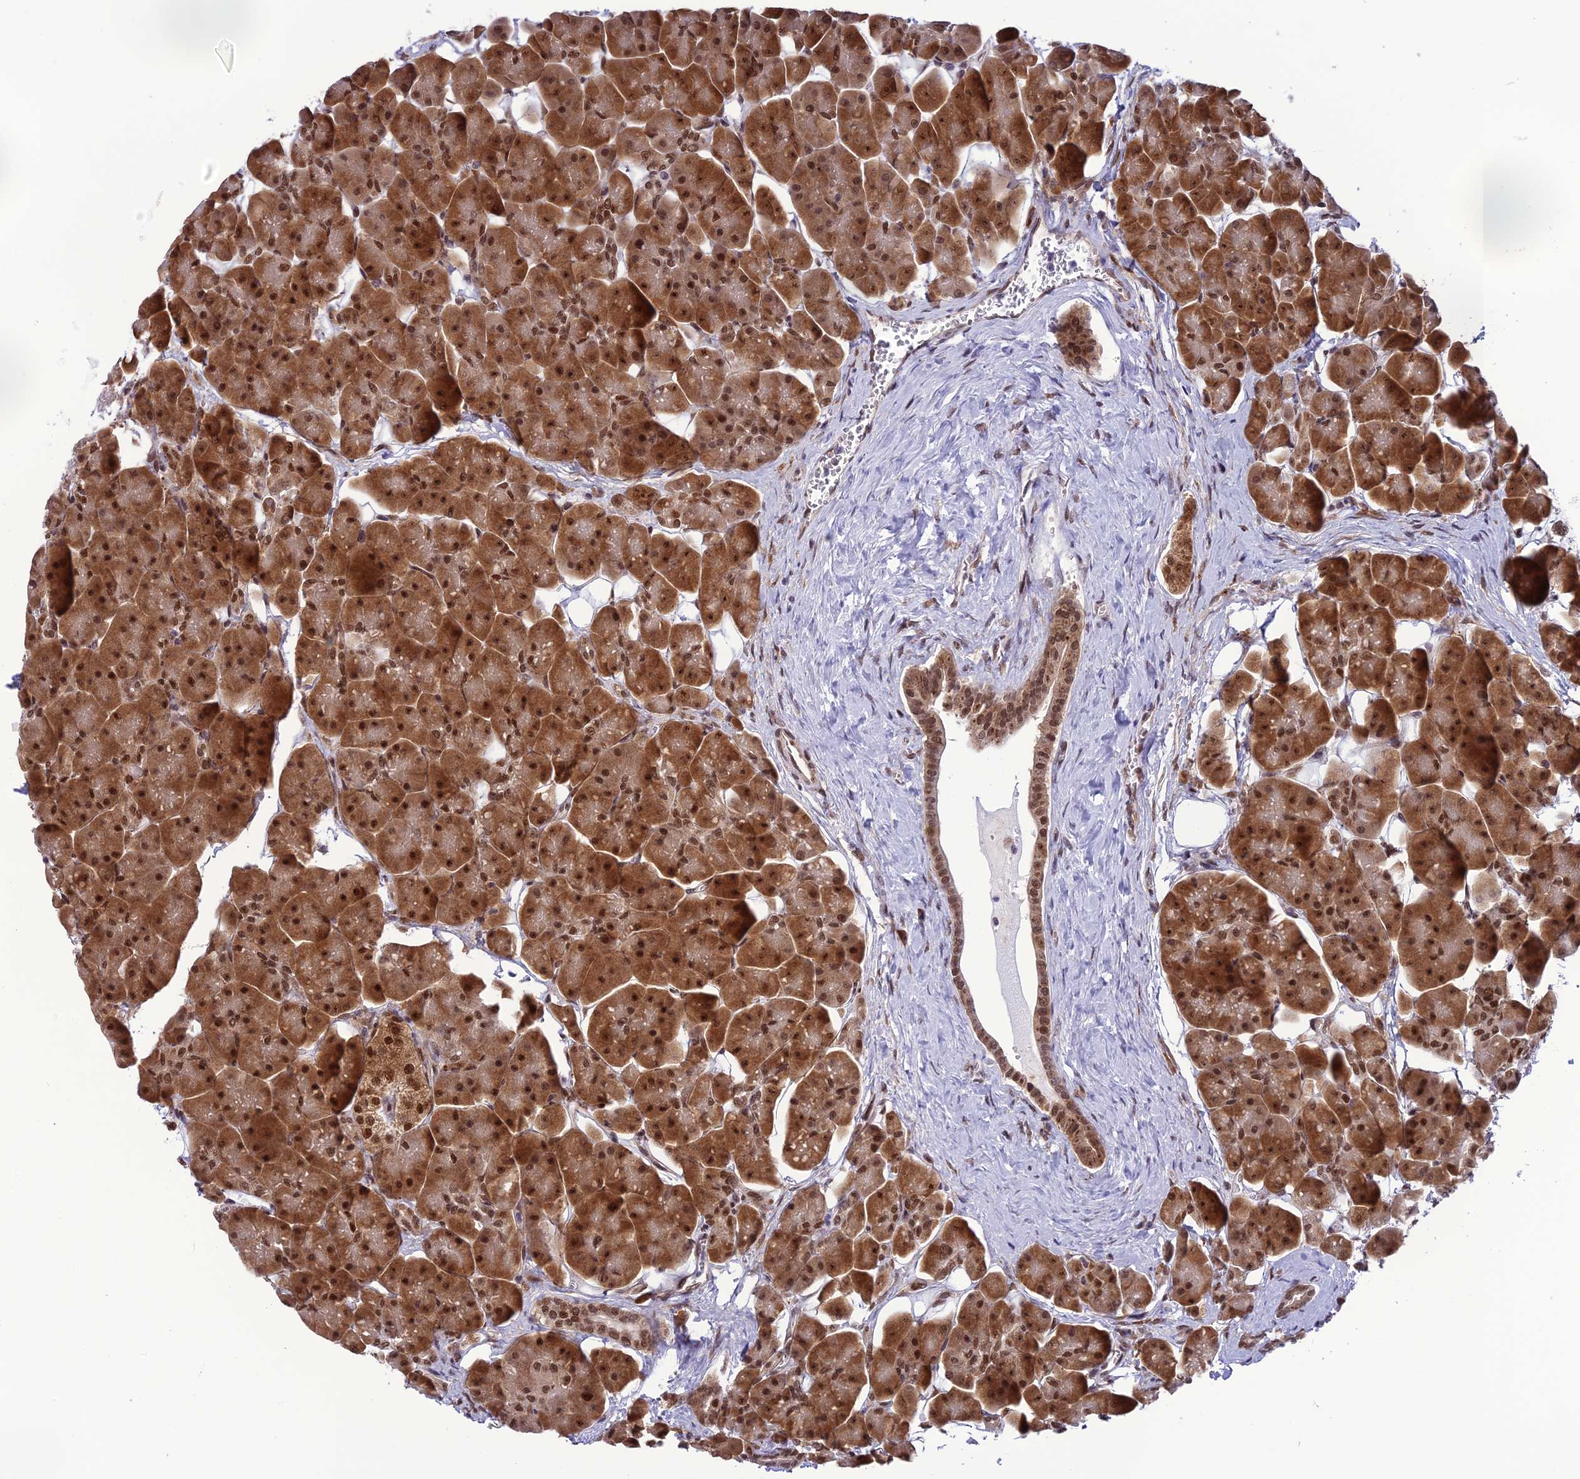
{"staining": {"intensity": "strong", "quantity": ">75%", "location": "cytoplasmic/membranous,nuclear"}, "tissue": "pancreas", "cell_type": "Exocrine glandular cells", "image_type": "normal", "snomed": [{"axis": "morphology", "description": "Normal tissue, NOS"}, {"axis": "topography", "description": "Pancreas"}], "caption": "Human pancreas stained for a protein (brown) displays strong cytoplasmic/membranous,nuclear positive expression in approximately >75% of exocrine glandular cells.", "gene": "RTRAF", "patient": {"sex": "male", "age": 66}}